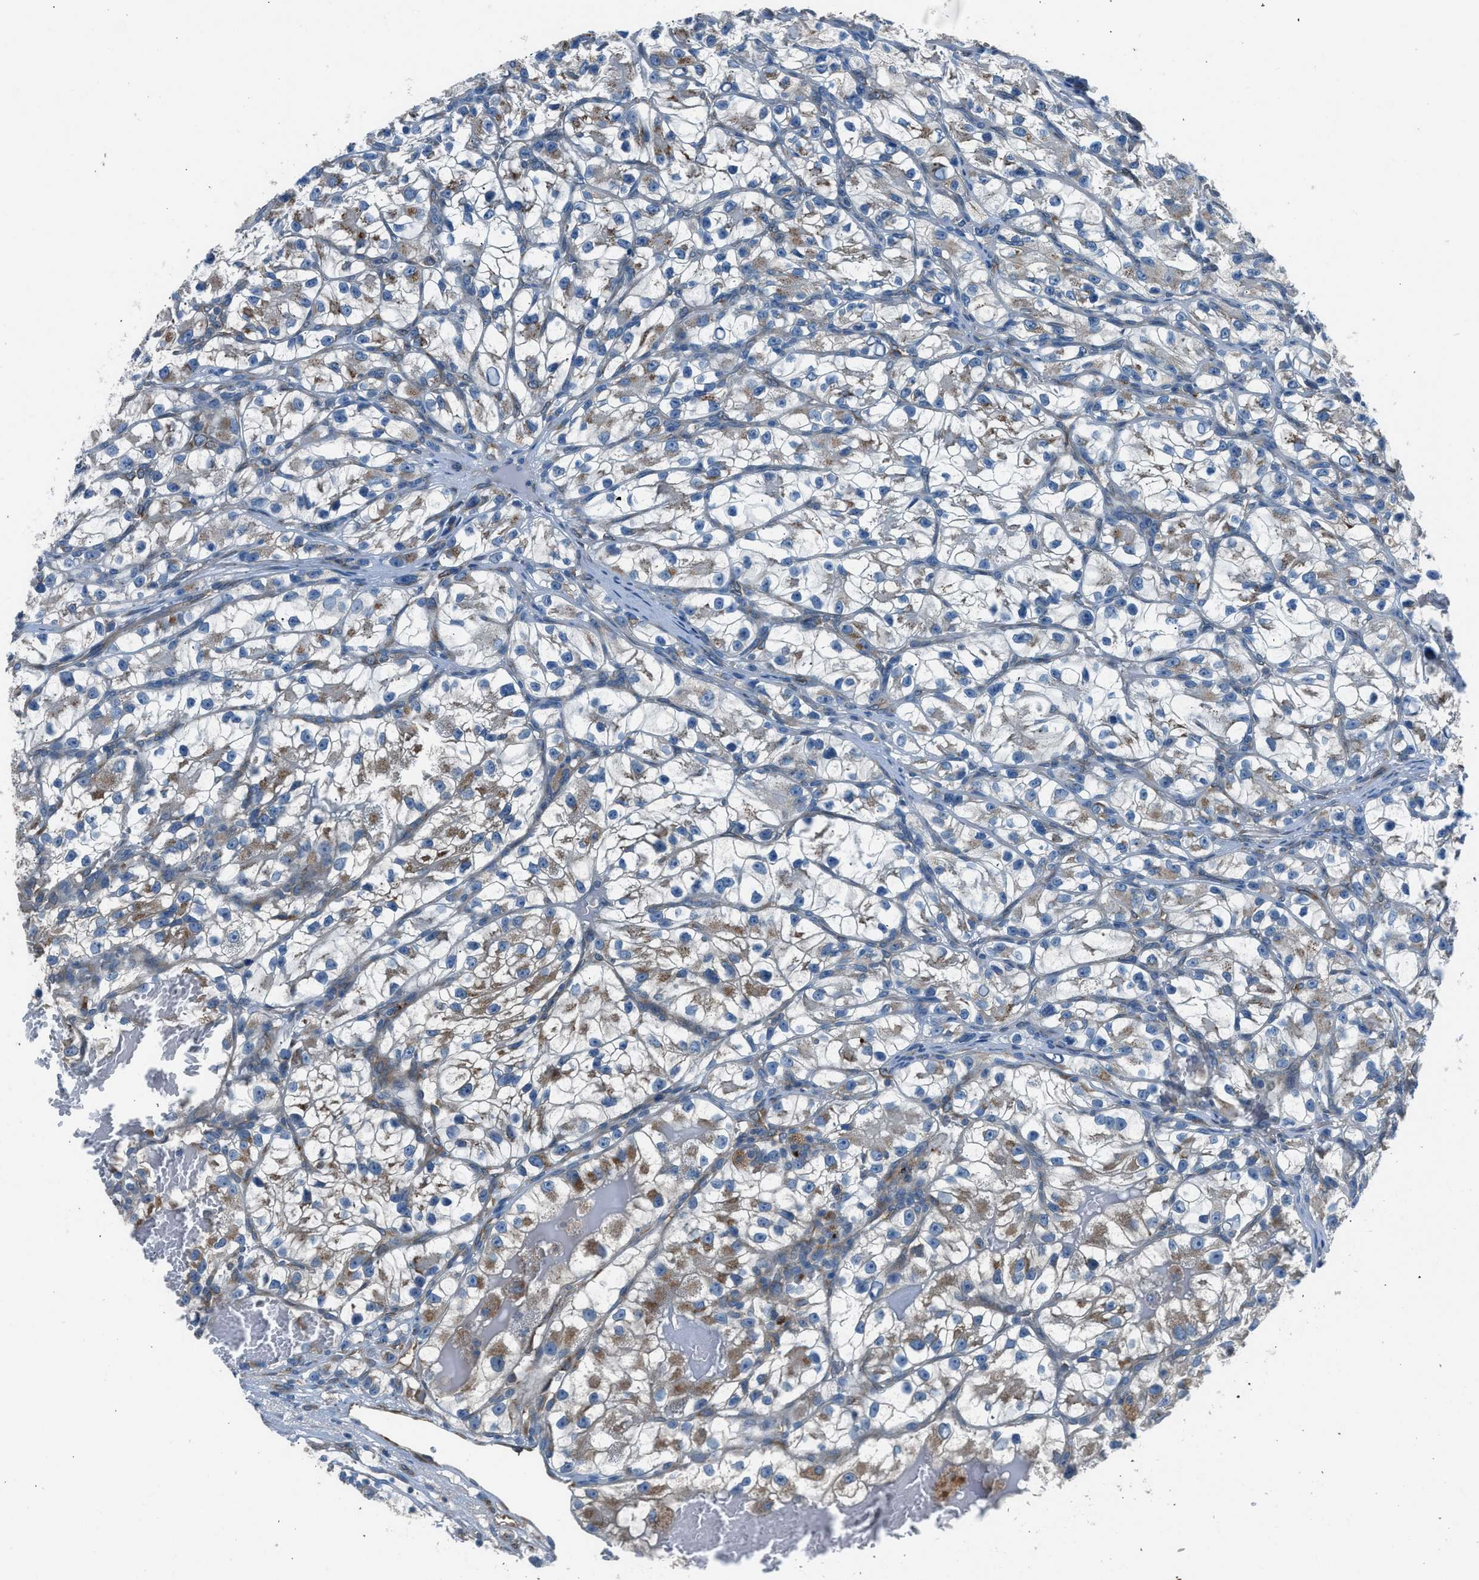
{"staining": {"intensity": "moderate", "quantity": "25%-75%", "location": "cytoplasmic/membranous"}, "tissue": "renal cancer", "cell_type": "Tumor cells", "image_type": "cancer", "snomed": [{"axis": "morphology", "description": "Adenocarcinoma, NOS"}, {"axis": "topography", "description": "Kidney"}], "caption": "Immunohistochemical staining of renal cancer demonstrates moderate cytoplasmic/membranous protein positivity in about 25%-75% of tumor cells.", "gene": "LMBR1", "patient": {"sex": "female", "age": 57}}